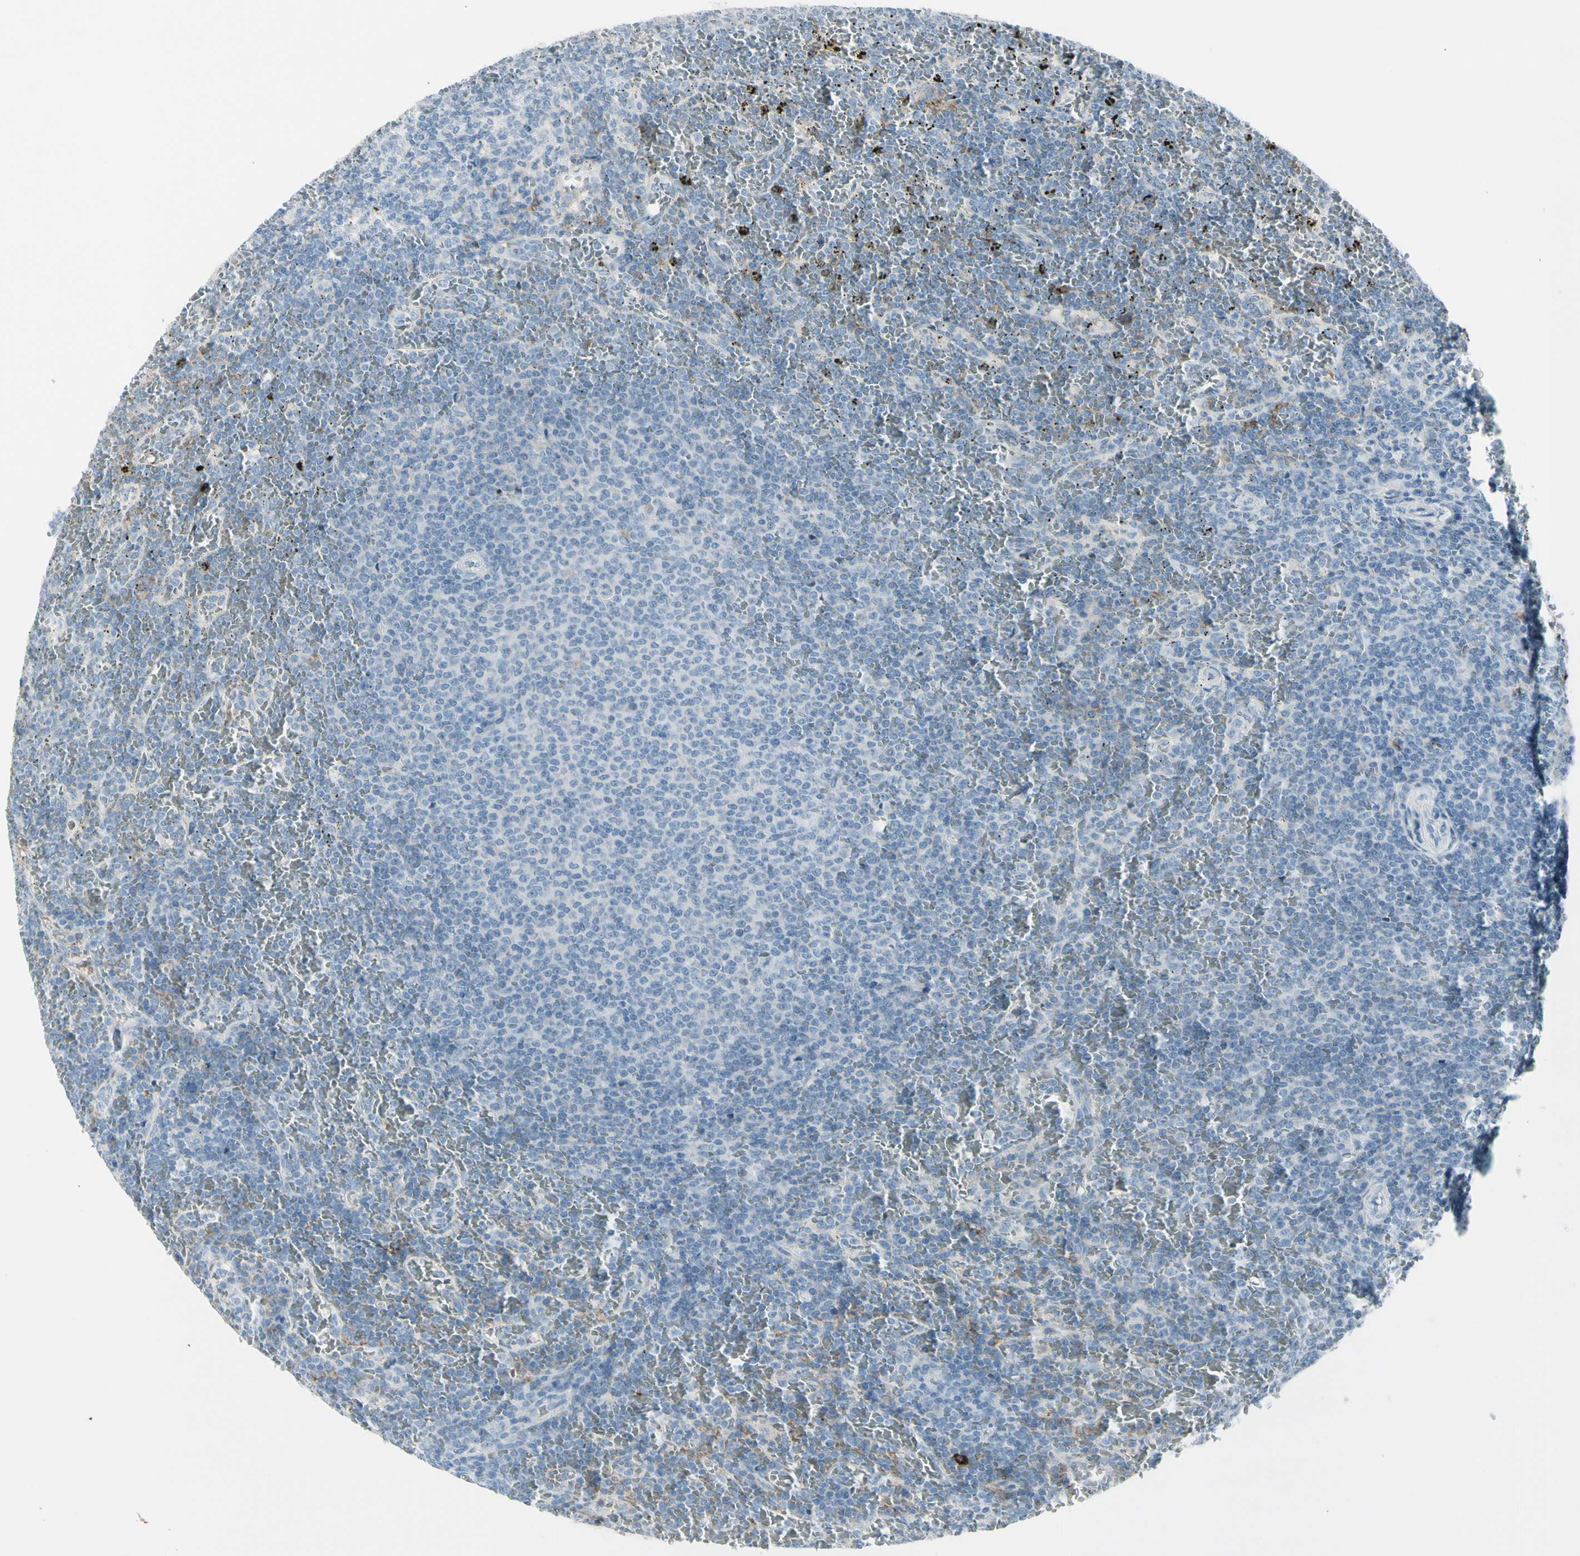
{"staining": {"intensity": "negative", "quantity": "none", "location": "none"}, "tissue": "lymphoma", "cell_type": "Tumor cells", "image_type": "cancer", "snomed": [{"axis": "morphology", "description": "Malignant lymphoma, non-Hodgkin's type, Low grade"}, {"axis": "topography", "description": "Spleen"}], "caption": "Tumor cells show no significant staining in lymphoma. Brightfield microscopy of IHC stained with DAB (3,3'-diaminobenzidine) (brown) and hematoxylin (blue), captured at high magnification.", "gene": "IGHG1", "patient": {"sex": "female", "age": 77}}